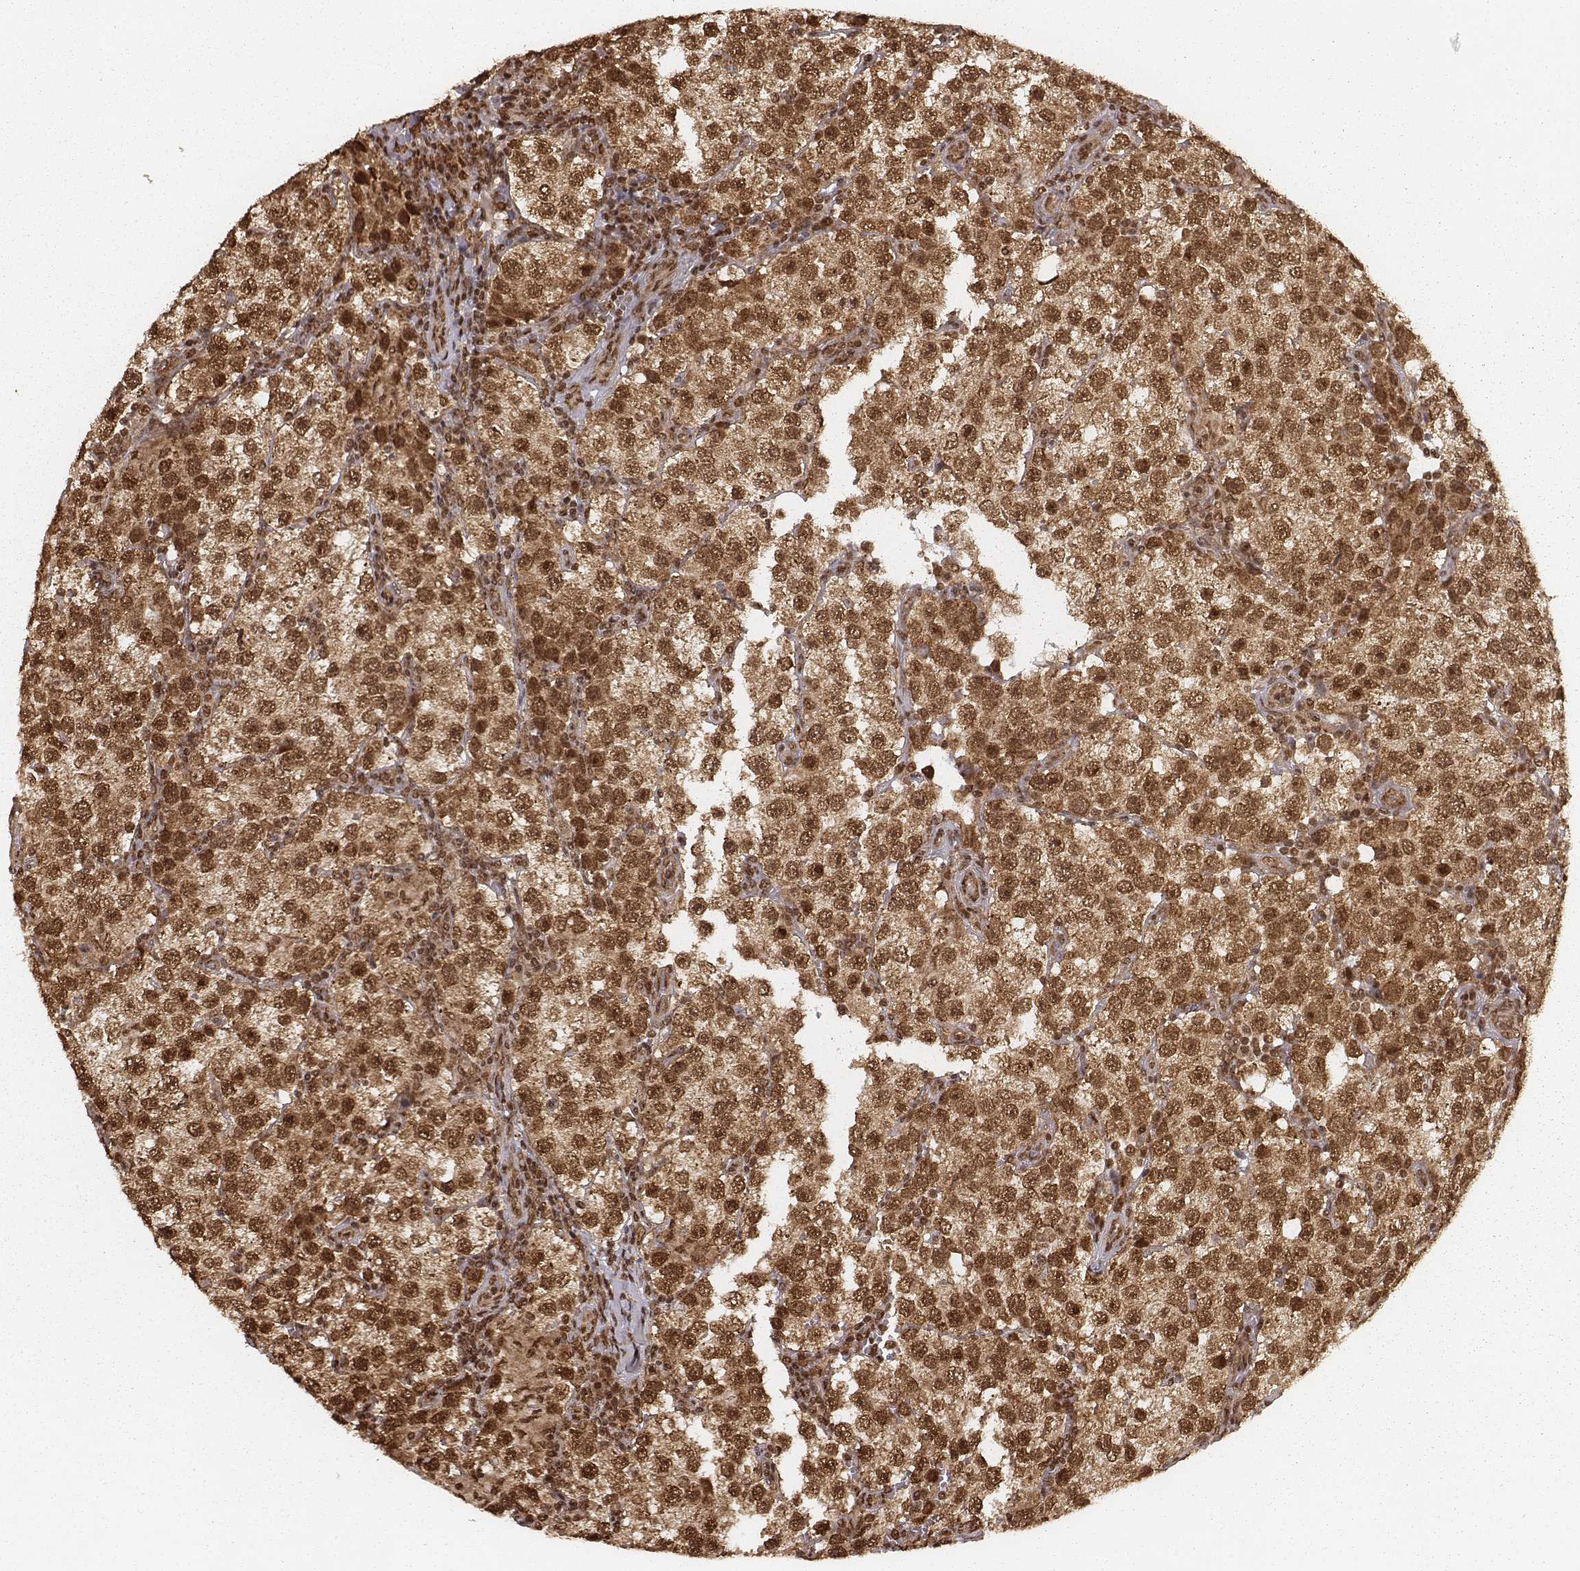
{"staining": {"intensity": "moderate", "quantity": ">75%", "location": "cytoplasmic/membranous,nuclear"}, "tissue": "testis cancer", "cell_type": "Tumor cells", "image_type": "cancer", "snomed": [{"axis": "morphology", "description": "Seminoma, NOS"}, {"axis": "topography", "description": "Testis"}], "caption": "IHC (DAB (3,3'-diaminobenzidine)) staining of seminoma (testis) shows moderate cytoplasmic/membranous and nuclear protein expression in about >75% of tumor cells.", "gene": "NFX1", "patient": {"sex": "male", "age": 37}}